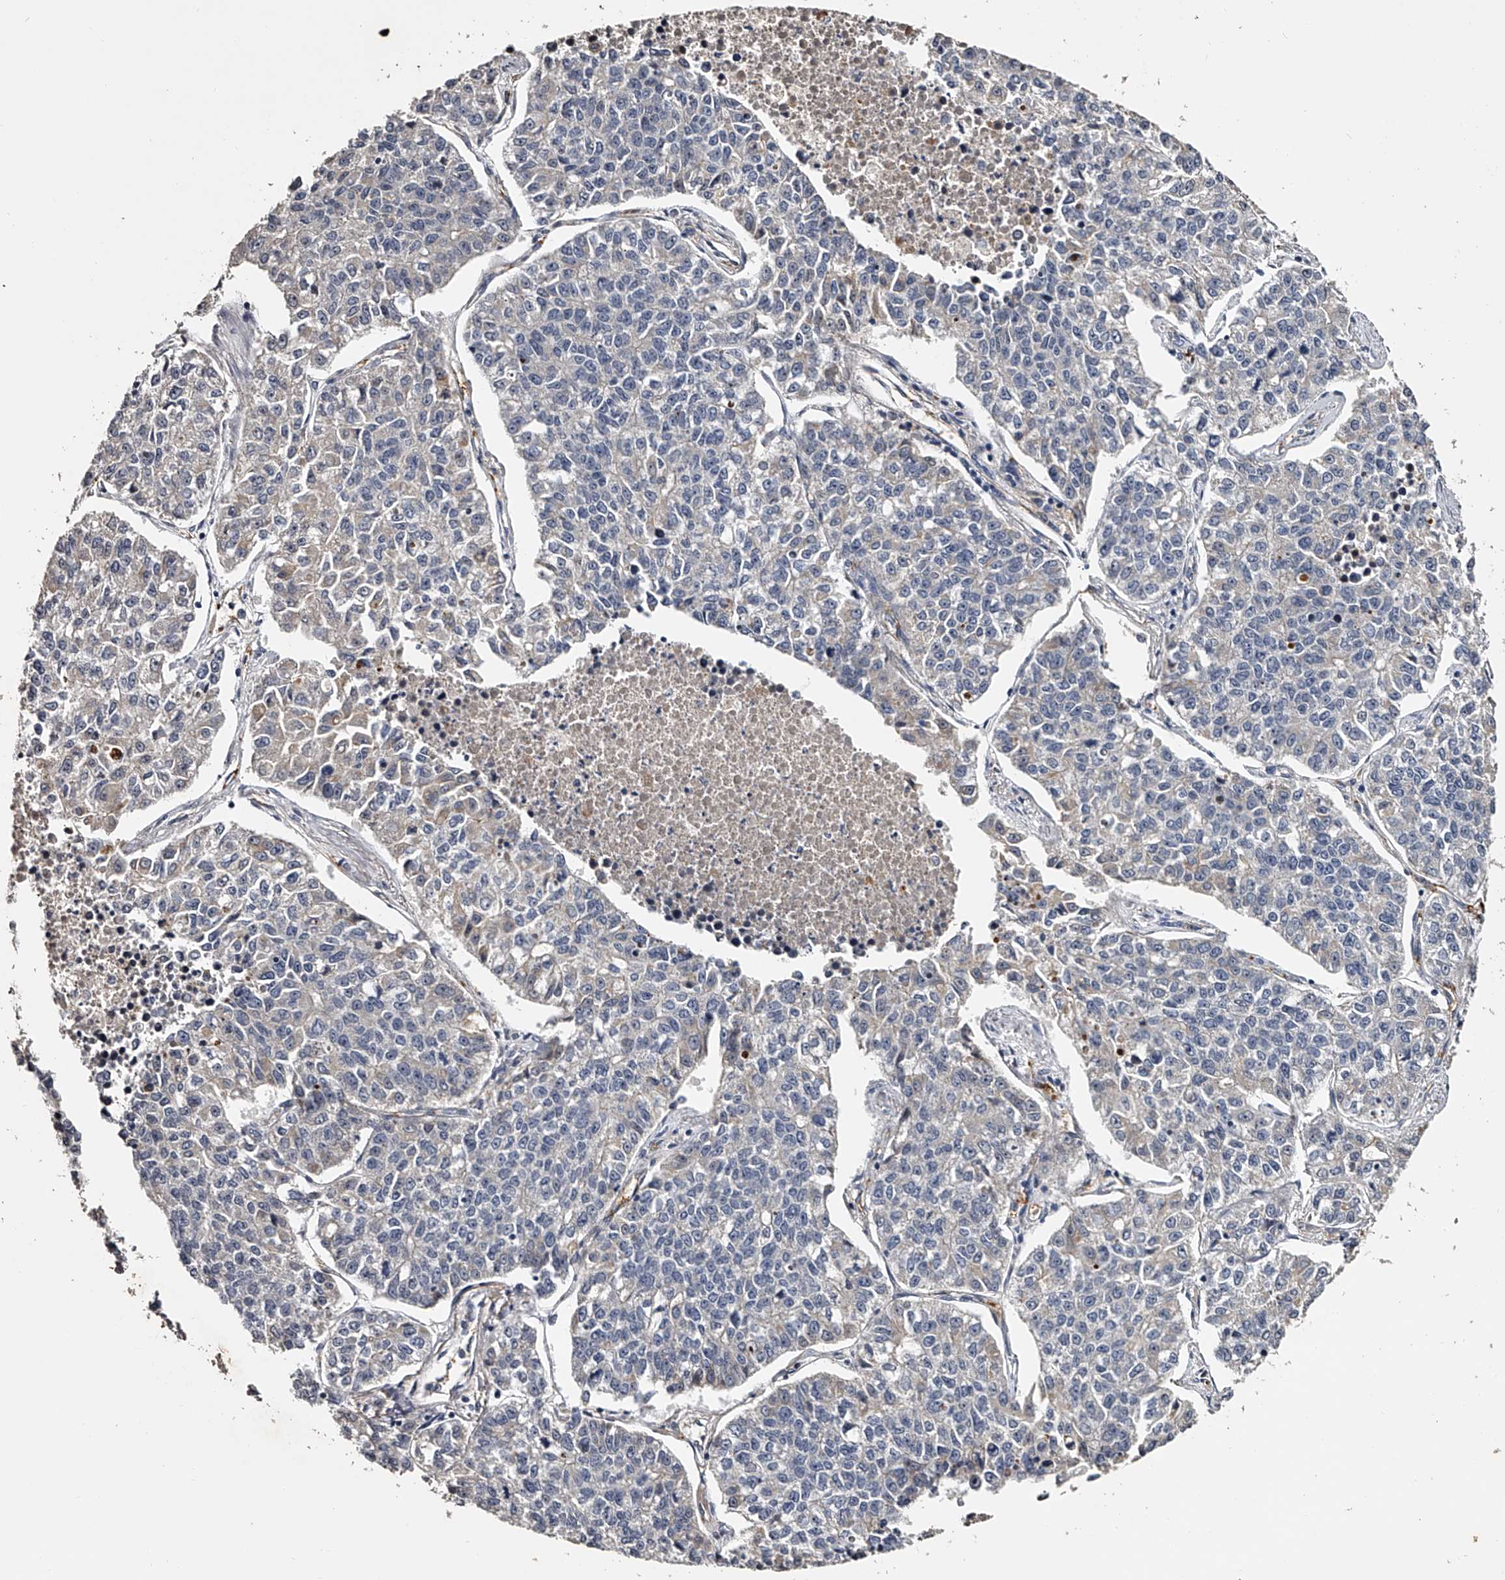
{"staining": {"intensity": "negative", "quantity": "none", "location": "none"}, "tissue": "lung cancer", "cell_type": "Tumor cells", "image_type": "cancer", "snomed": [{"axis": "morphology", "description": "Adenocarcinoma, NOS"}, {"axis": "topography", "description": "Lung"}], "caption": "Human lung adenocarcinoma stained for a protein using immunohistochemistry shows no expression in tumor cells.", "gene": "MDN1", "patient": {"sex": "male", "age": 49}}